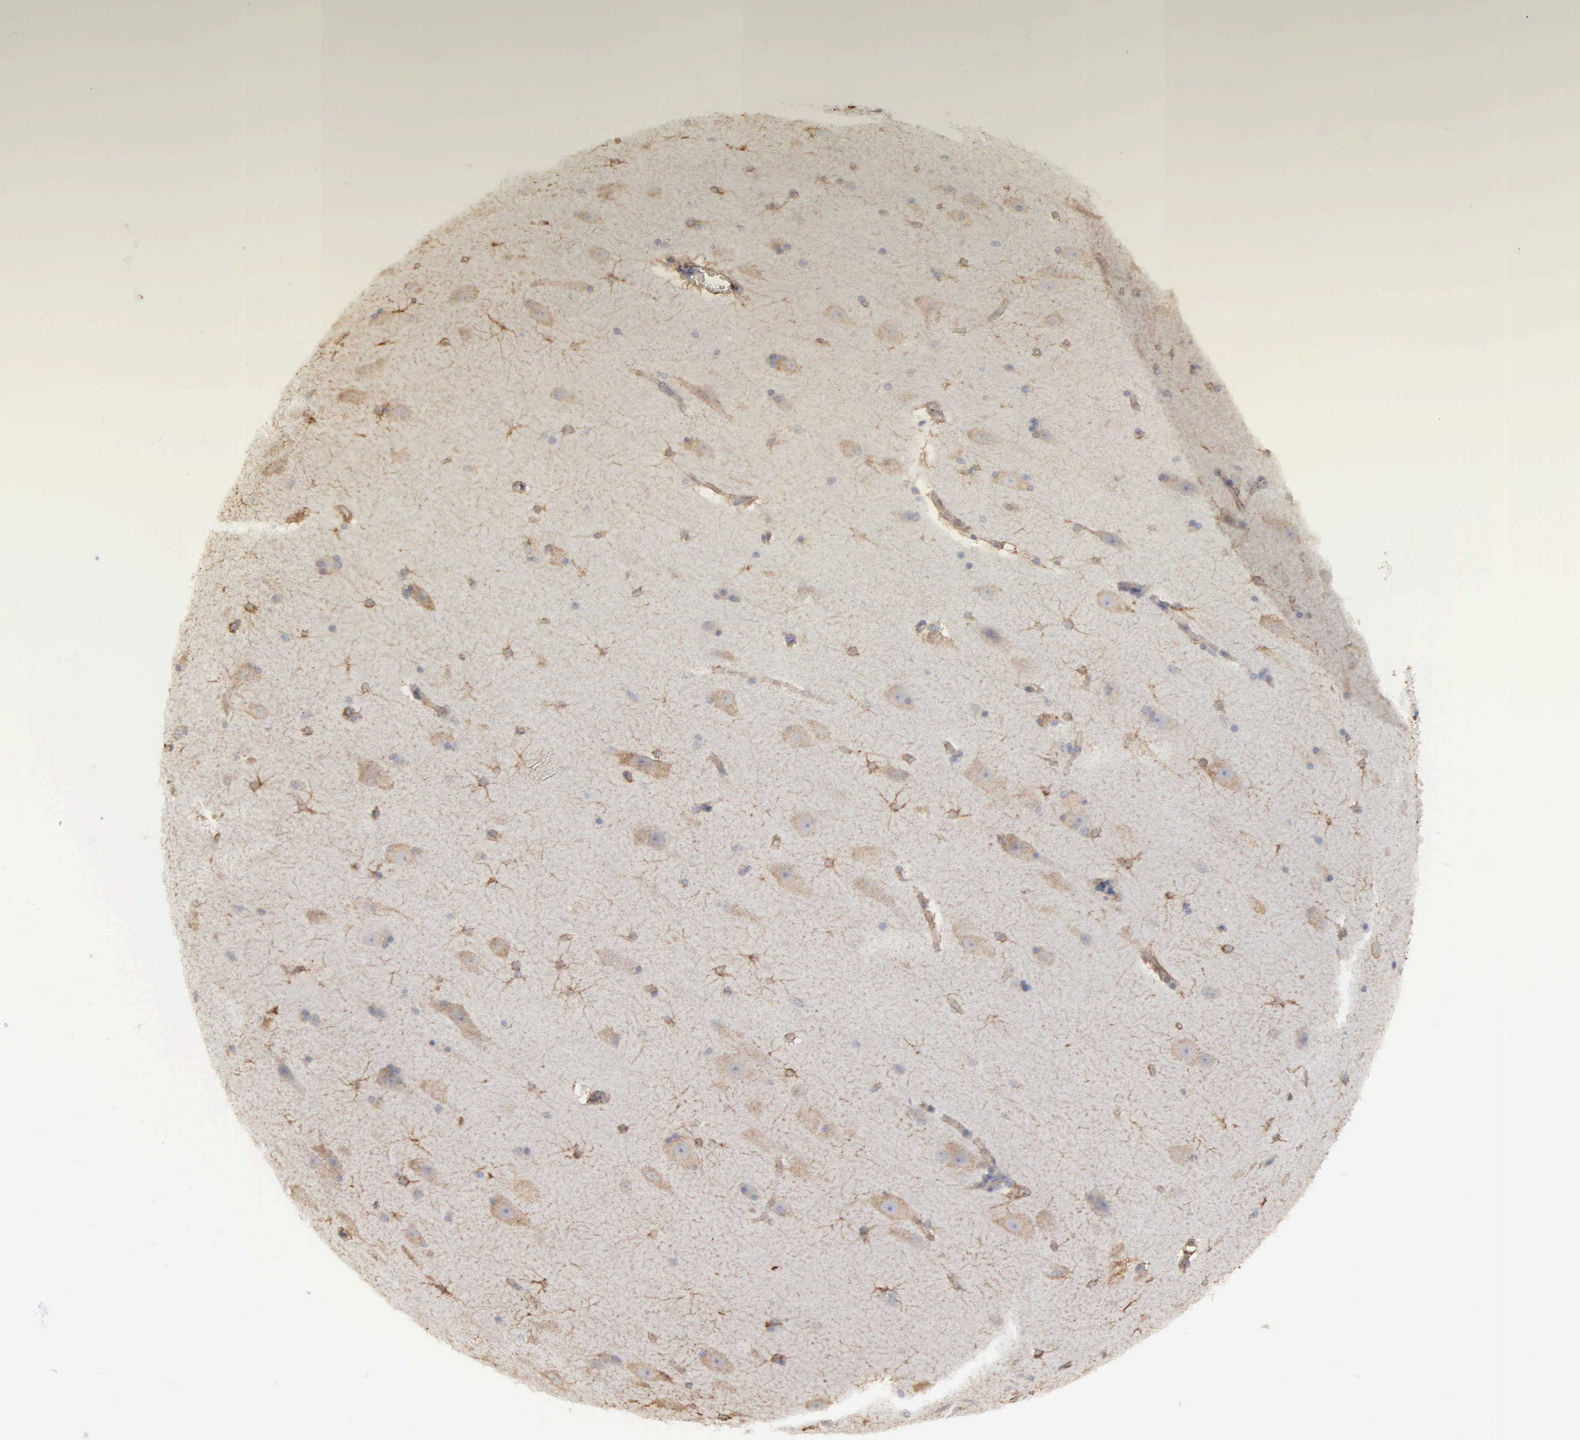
{"staining": {"intensity": "moderate", "quantity": "25%-75%", "location": "cytoplasmic/membranous"}, "tissue": "cerebral cortex", "cell_type": "Endothelial cells", "image_type": "normal", "snomed": [{"axis": "morphology", "description": "Normal tissue, NOS"}, {"axis": "topography", "description": "Cerebral cortex"}, {"axis": "topography", "description": "Hippocampus"}], "caption": "Protein analysis of normal cerebral cortex reveals moderate cytoplasmic/membranous expression in about 25%-75% of endothelial cells.", "gene": "LIN52", "patient": {"sex": "female", "age": 19}}